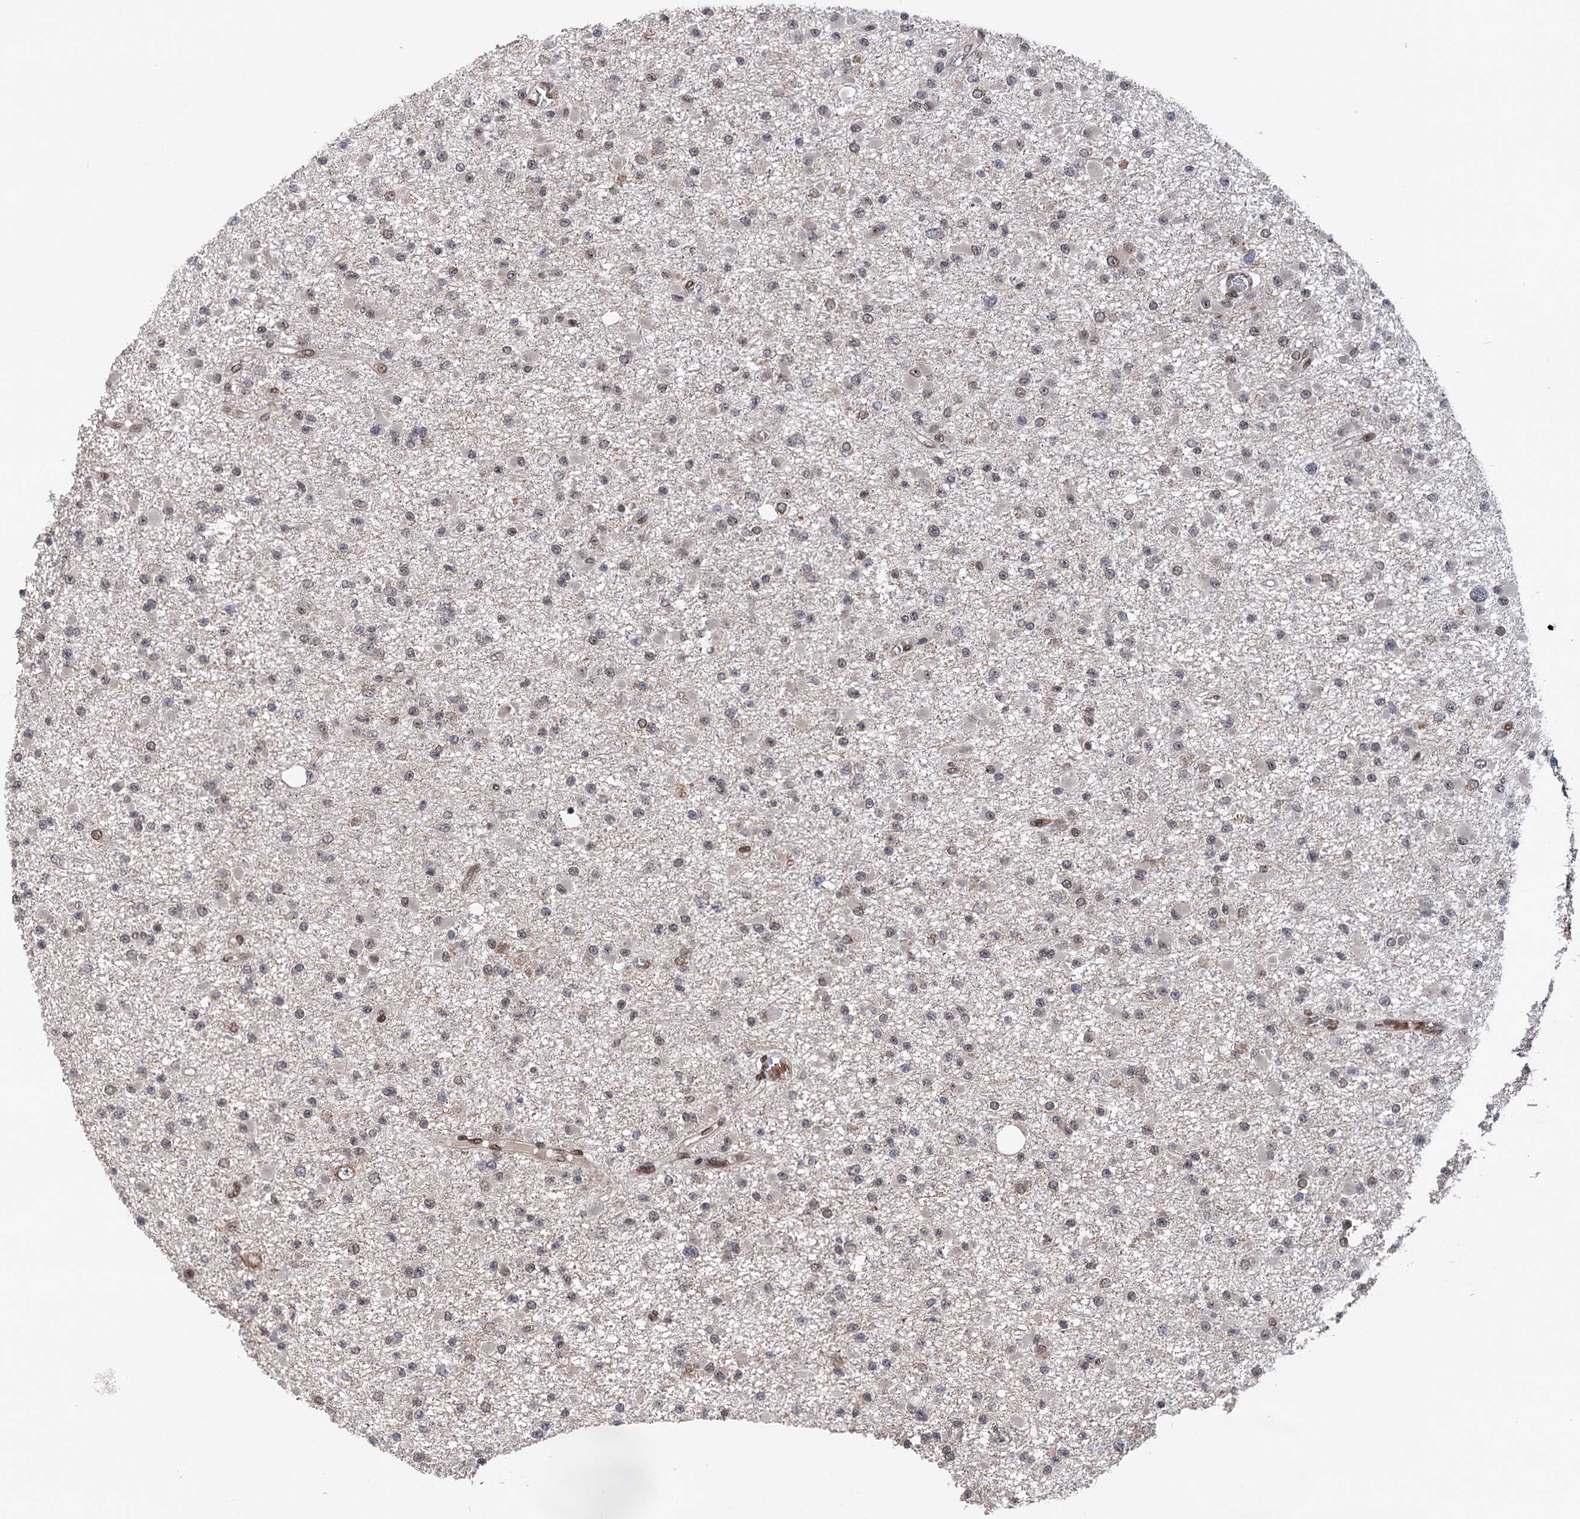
{"staining": {"intensity": "weak", "quantity": "<25%", "location": "nuclear"}, "tissue": "glioma", "cell_type": "Tumor cells", "image_type": "cancer", "snomed": [{"axis": "morphology", "description": "Glioma, malignant, Low grade"}, {"axis": "topography", "description": "Brain"}], "caption": "This is an IHC micrograph of human low-grade glioma (malignant). There is no expression in tumor cells.", "gene": "MESD", "patient": {"sex": "female", "age": 22}}